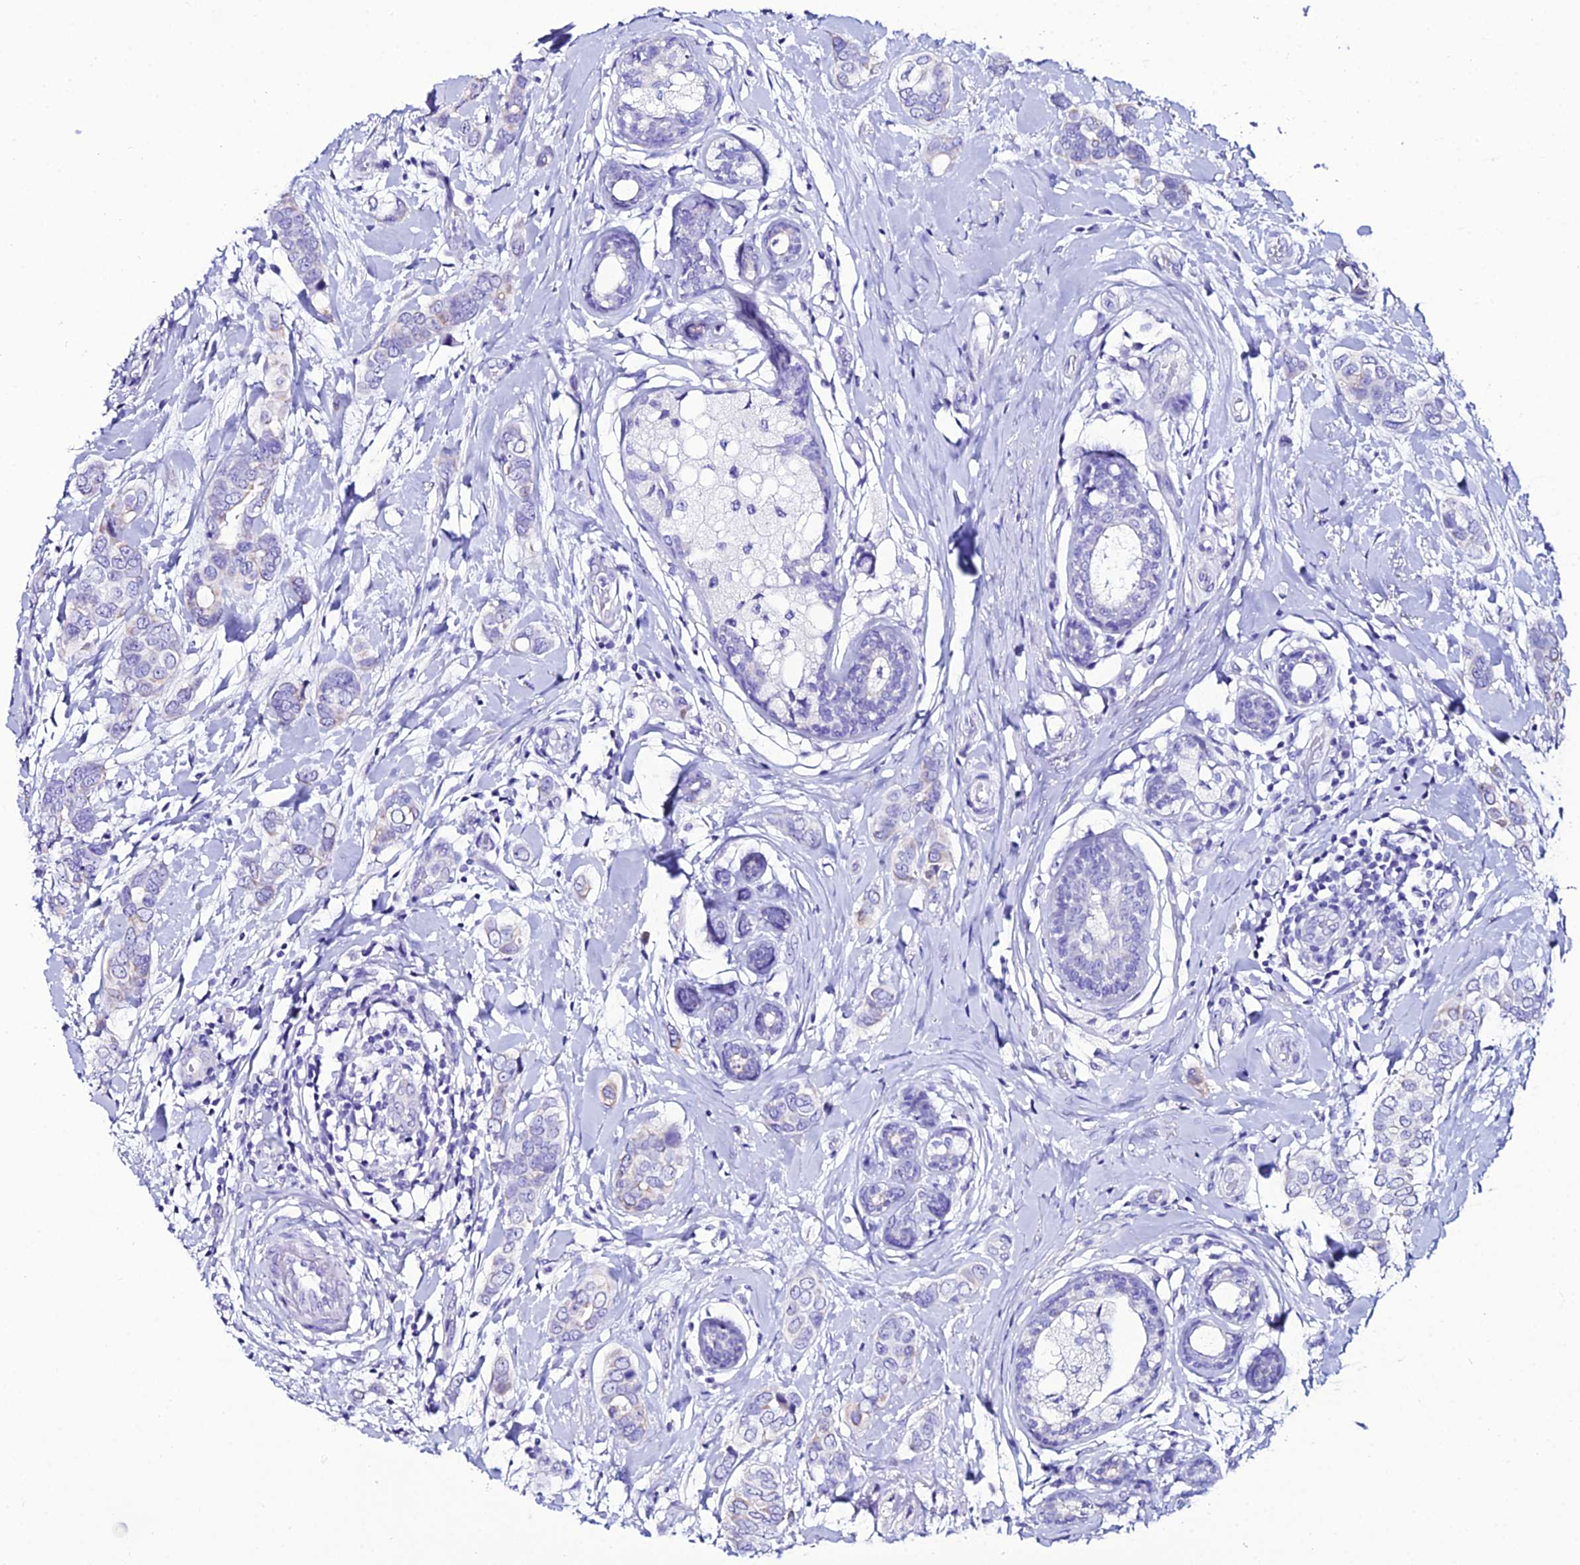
{"staining": {"intensity": "negative", "quantity": "none", "location": "none"}, "tissue": "breast cancer", "cell_type": "Tumor cells", "image_type": "cancer", "snomed": [{"axis": "morphology", "description": "Lobular carcinoma"}, {"axis": "topography", "description": "Breast"}], "caption": "The micrograph demonstrates no significant staining in tumor cells of breast lobular carcinoma. (Brightfield microscopy of DAB (3,3'-diaminobenzidine) immunohistochemistry at high magnification).", "gene": "OR4D5", "patient": {"sex": "female", "age": 51}}